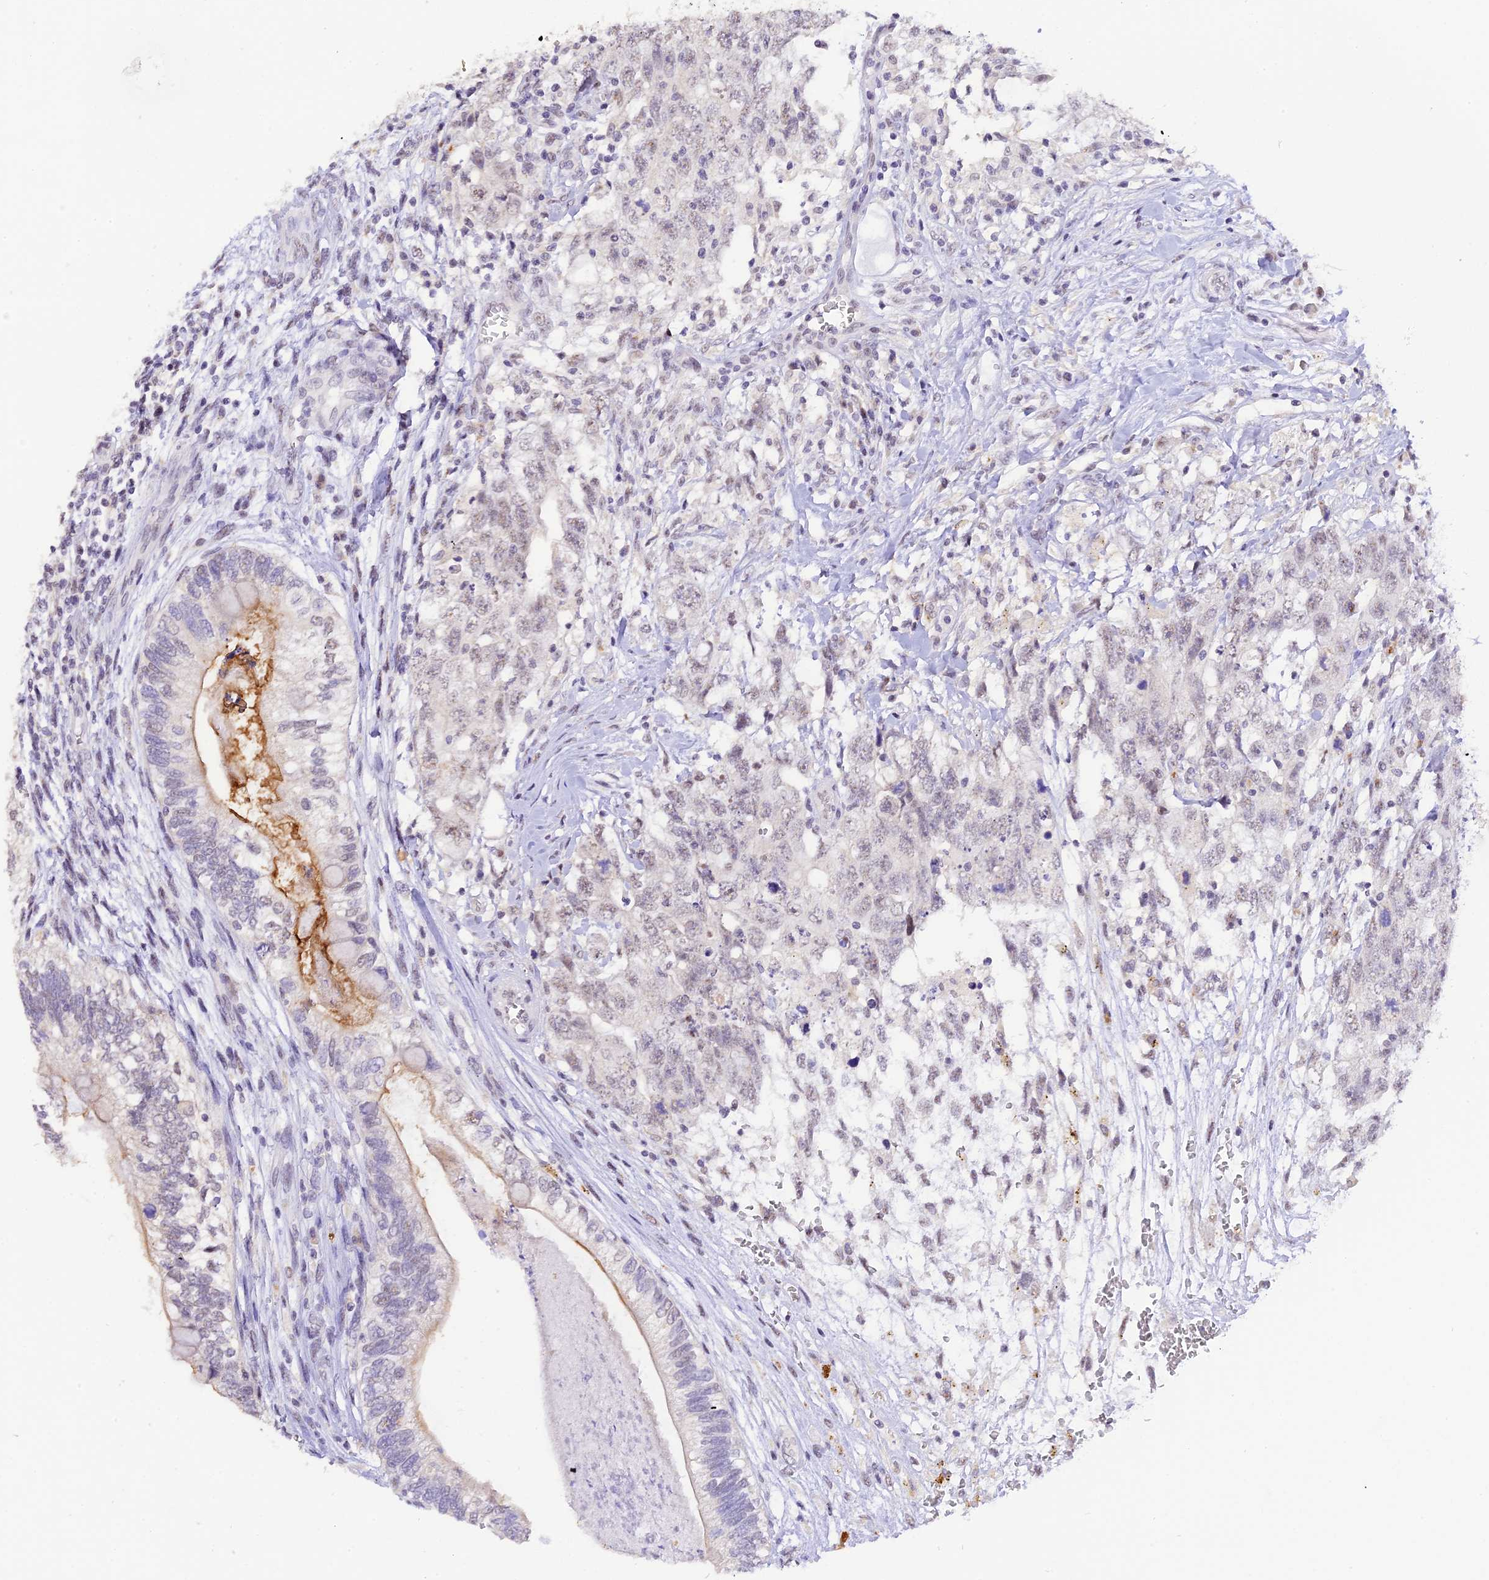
{"staining": {"intensity": "negative", "quantity": "none", "location": "none"}, "tissue": "testis cancer", "cell_type": "Tumor cells", "image_type": "cancer", "snomed": [{"axis": "morphology", "description": "Seminoma, NOS"}, {"axis": "morphology", "description": "Carcinoma, Embryonal, NOS"}, {"axis": "topography", "description": "Testis"}], "caption": "Tumor cells show no significant positivity in embryonal carcinoma (testis). (Stains: DAB IHC with hematoxylin counter stain, Microscopy: brightfield microscopy at high magnification).", "gene": "AHSP", "patient": {"sex": "male", "age": 29}}